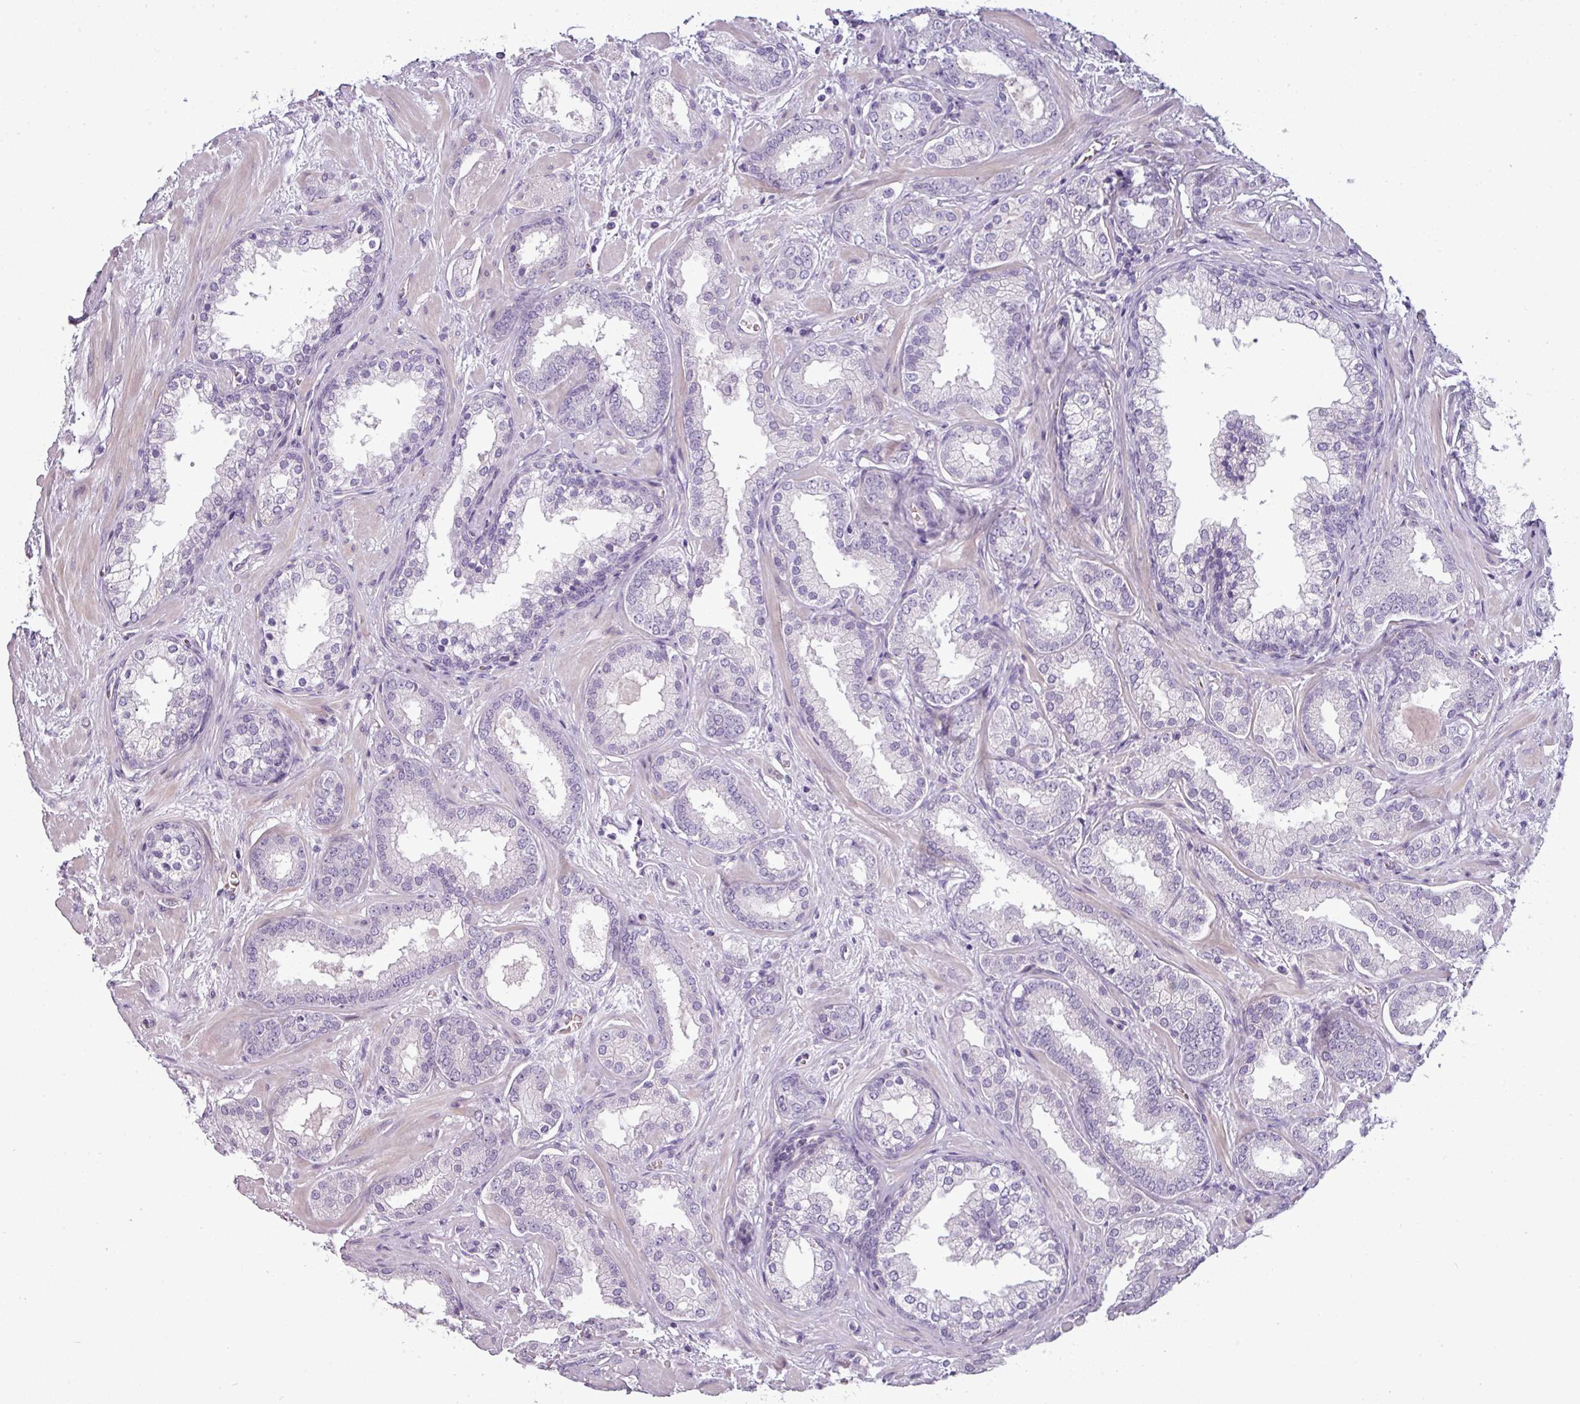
{"staining": {"intensity": "negative", "quantity": "none", "location": "none"}, "tissue": "prostate cancer", "cell_type": "Tumor cells", "image_type": "cancer", "snomed": [{"axis": "morphology", "description": "Adenocarcinoma, High grade"}, {"axis": "topography", "description": "Prostate"}], "caption": "Protein analysis of prostate high-grade adenocarcinoma exhibits no significant staining in tumor cells.", "gene": "AREL1", "patient": {"sex": "male", "age": 64}}